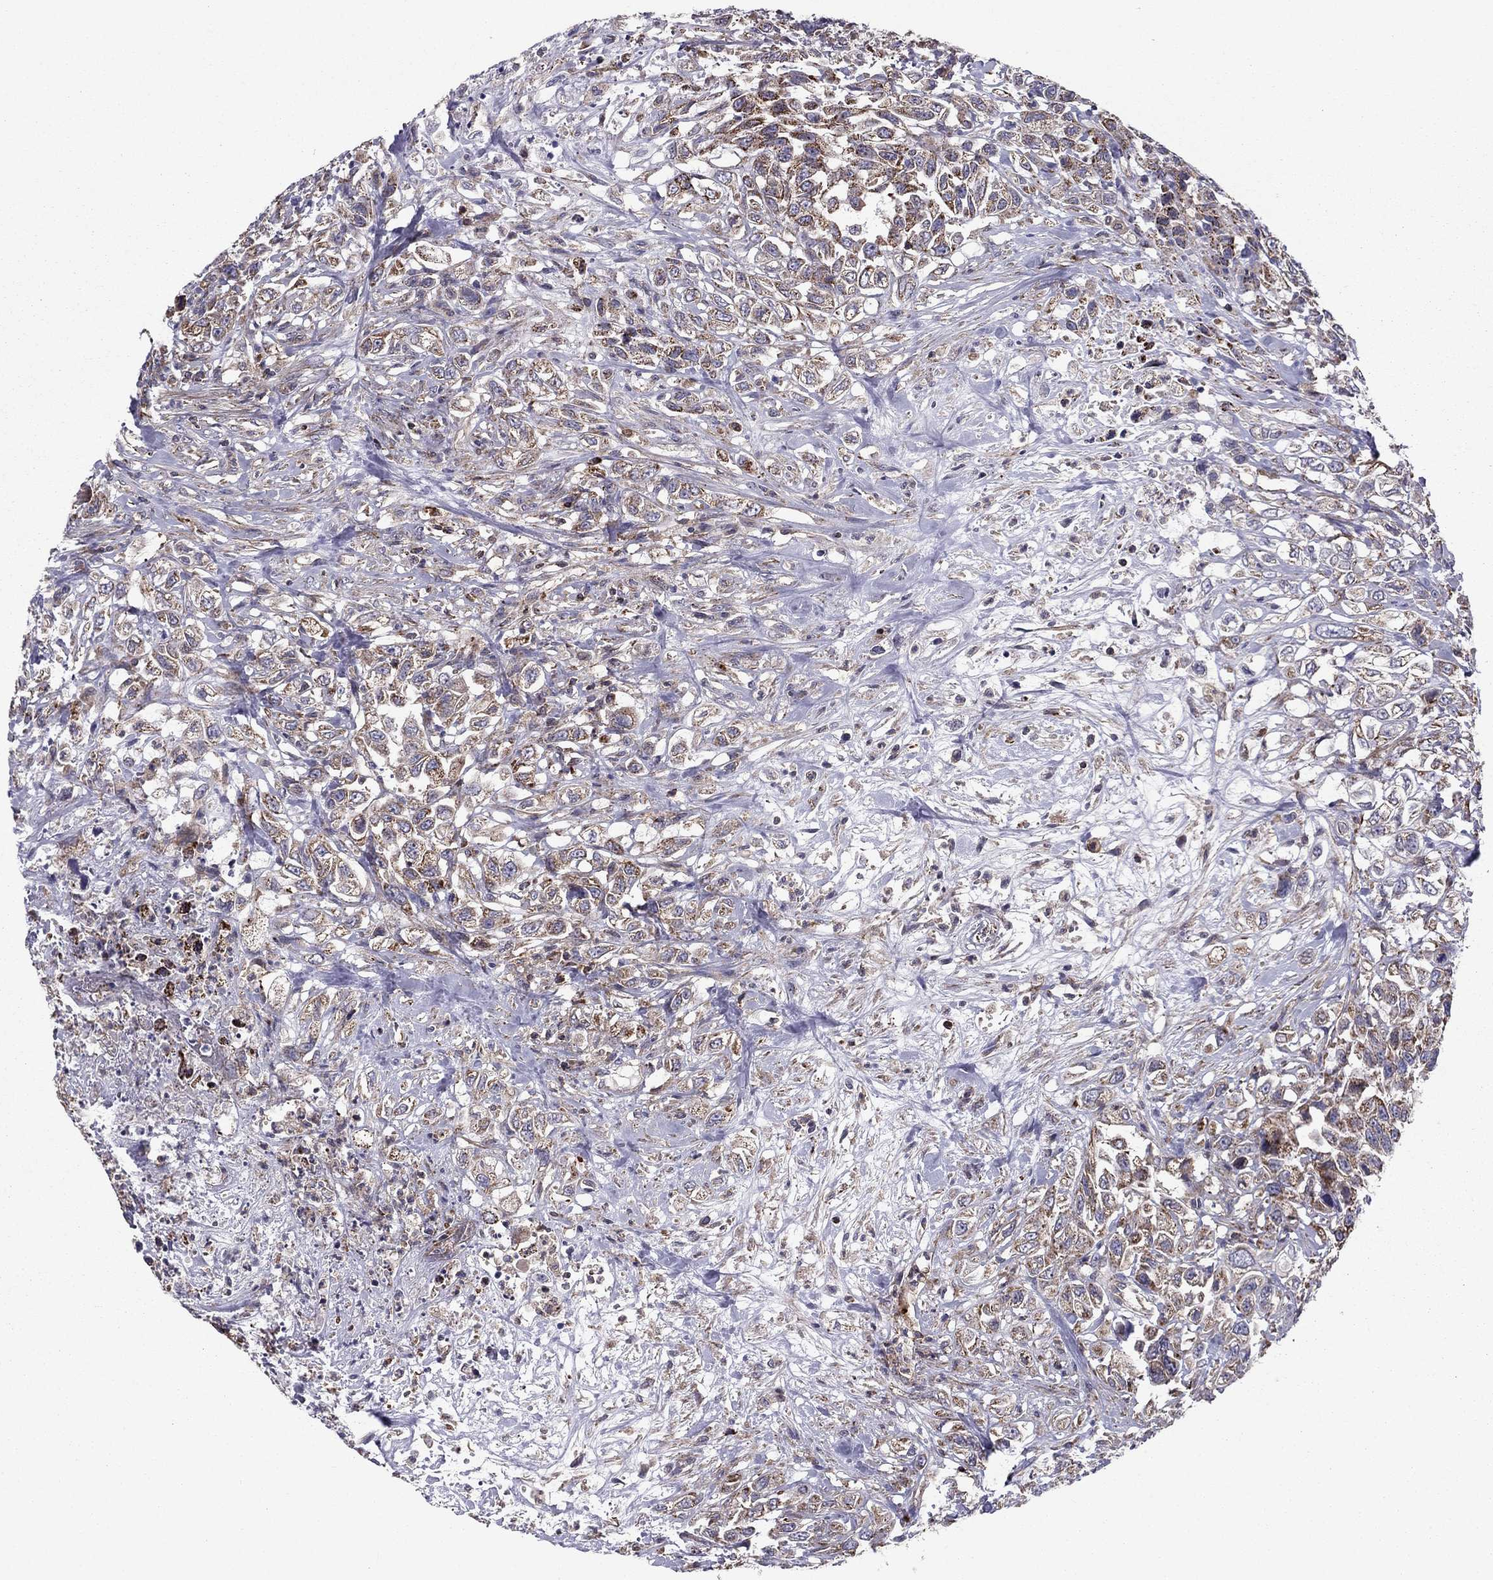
{"staining": {"intensity": "moderate", "quantity": "25%-75%", "location": "cytoplasmic/membranous"}, "tissue": "urothelial cancer", "cell_type": "Tumor cells", "image_type": "cancer", "snomed": [{"axis": "morphology", "description": "Urothelial carcinoma, High grade"}, {"axis": "topography", "description": "Urinary bladder"}], "caption": "The micrograph displays a brown stain indicating the presence of a protein in the cytoplasmic/membranous of tumor cells in urothelial cancer.", "gene": "ALG6", "patient": {"sex": "female", "age": 56}}